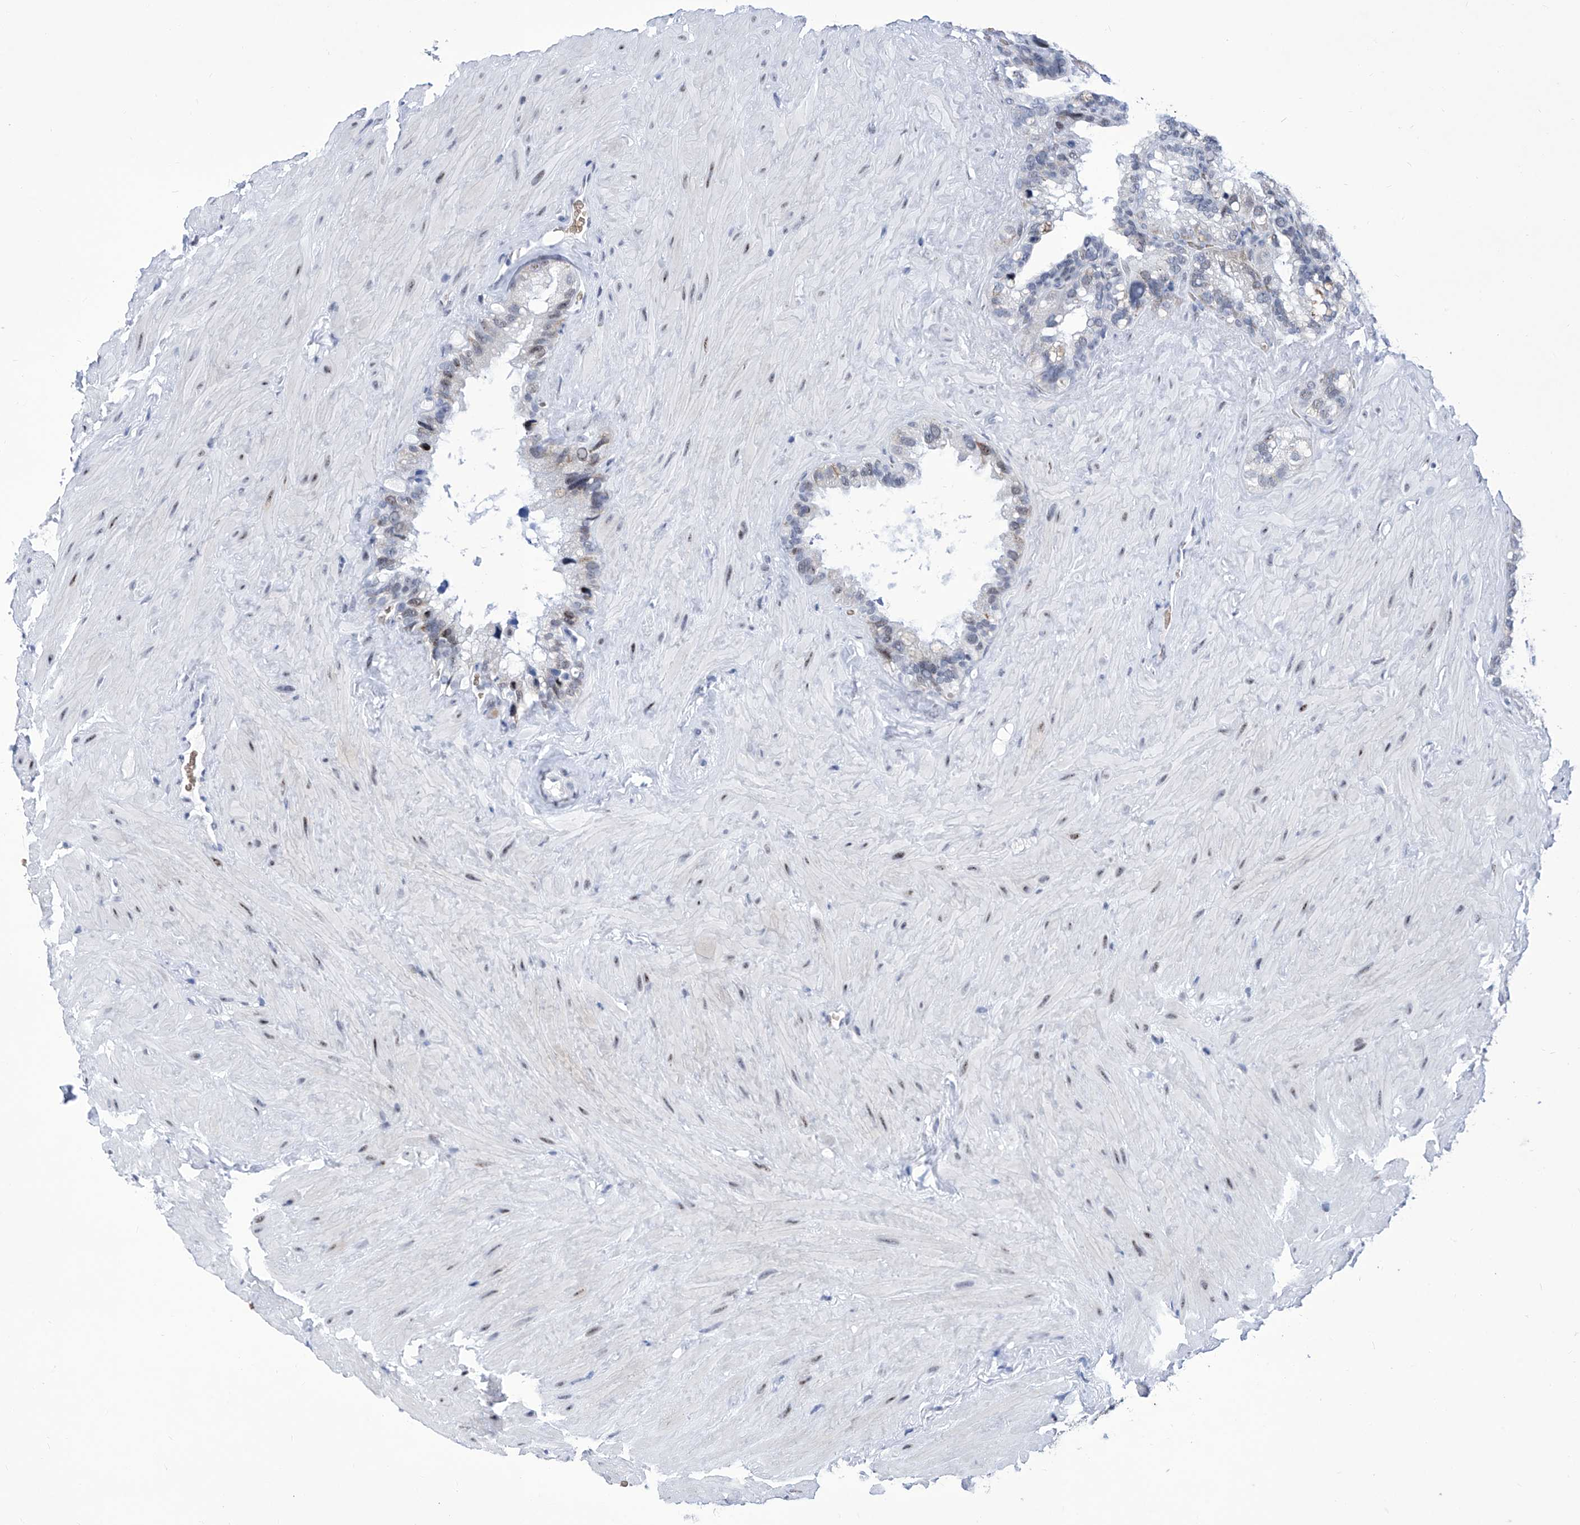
{"staining": {"intensity": "weak", "quantity": "<25%", "location": "cytoplasmic/membranous"}, "tissue": "seminal vesicle", "cell_type": "Glandular cells", "image_type": "normal", "snomed": [{"axis": "morphology", "description": "Normal tissue, NOS"}, {"axis": "topography", "description": "Prostate"}, {"axis": "topography", "description": "Seminal veicle"}], "caption": "IHC photomicrograph of normal seminal vesicle: seminal vesicle stained with DAB (3,3'-diaminobenzidine) reveals no significant protein expression in glandular cells.", "gene": "SART1", "patient": {"sex": "male", "age": 68}}